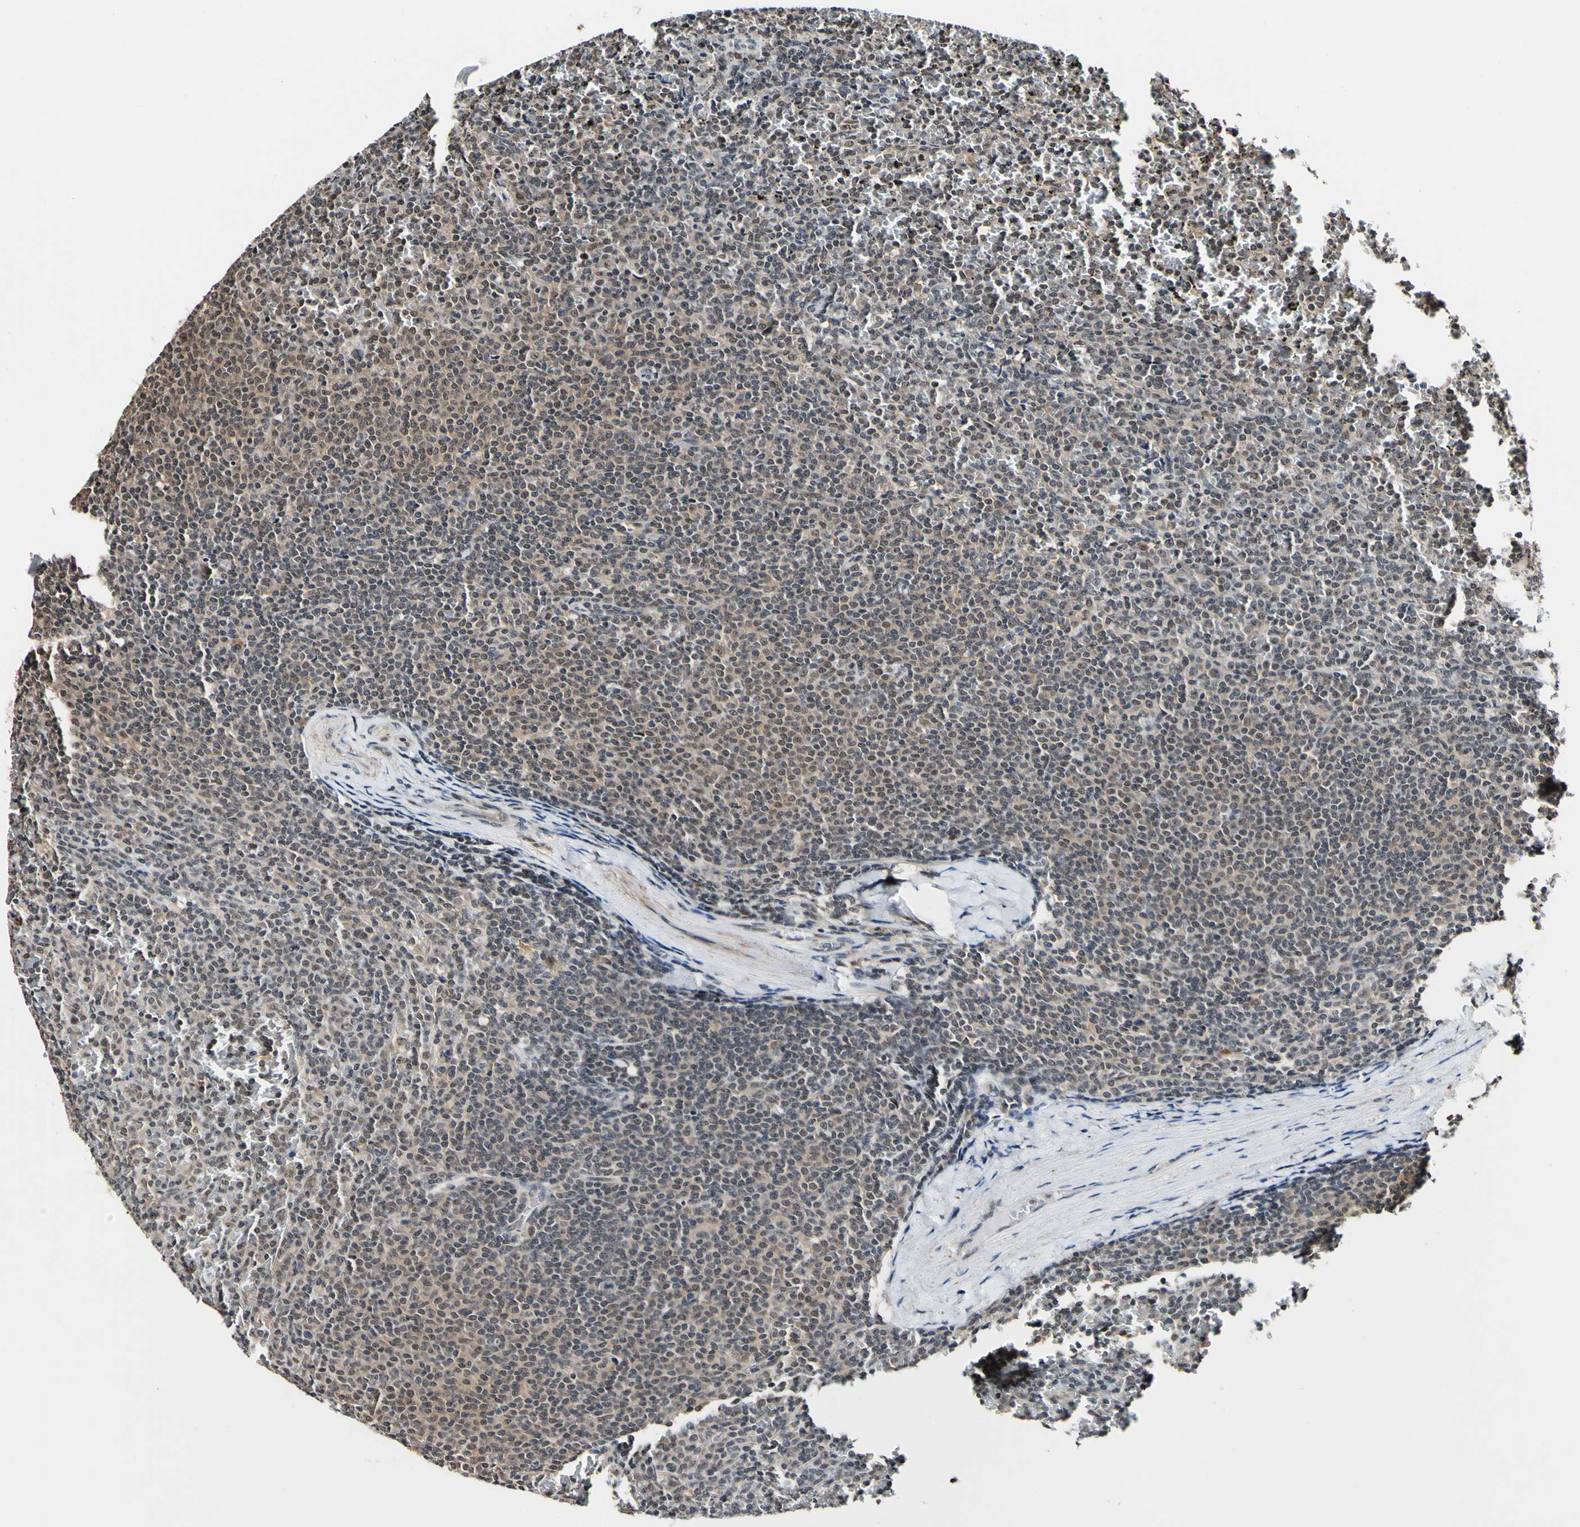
{"staining": {"intensity": "weak", "quantity": ">75%", "location": "cytoplasmic/membranous"}, "tissue": "lymphoma", "cell_type": "Tumor cells", "image_type": "cancer", "snomed": [{"axis": "morphology", "description": "Malignant lymphoma, non-Hodgkin's type, Low grade"}, {"axis": "topography", "description": "Spleen"}], "caption": "Brown immunohistochemical staining in low-grade malignant lymphoma, non-Hodgkin's type shows weak cytoplasmic/membranous staining in about >75% of tumor cells.", "gene": "PSMD10", "patient": {"sex": "female", "age": 77}}